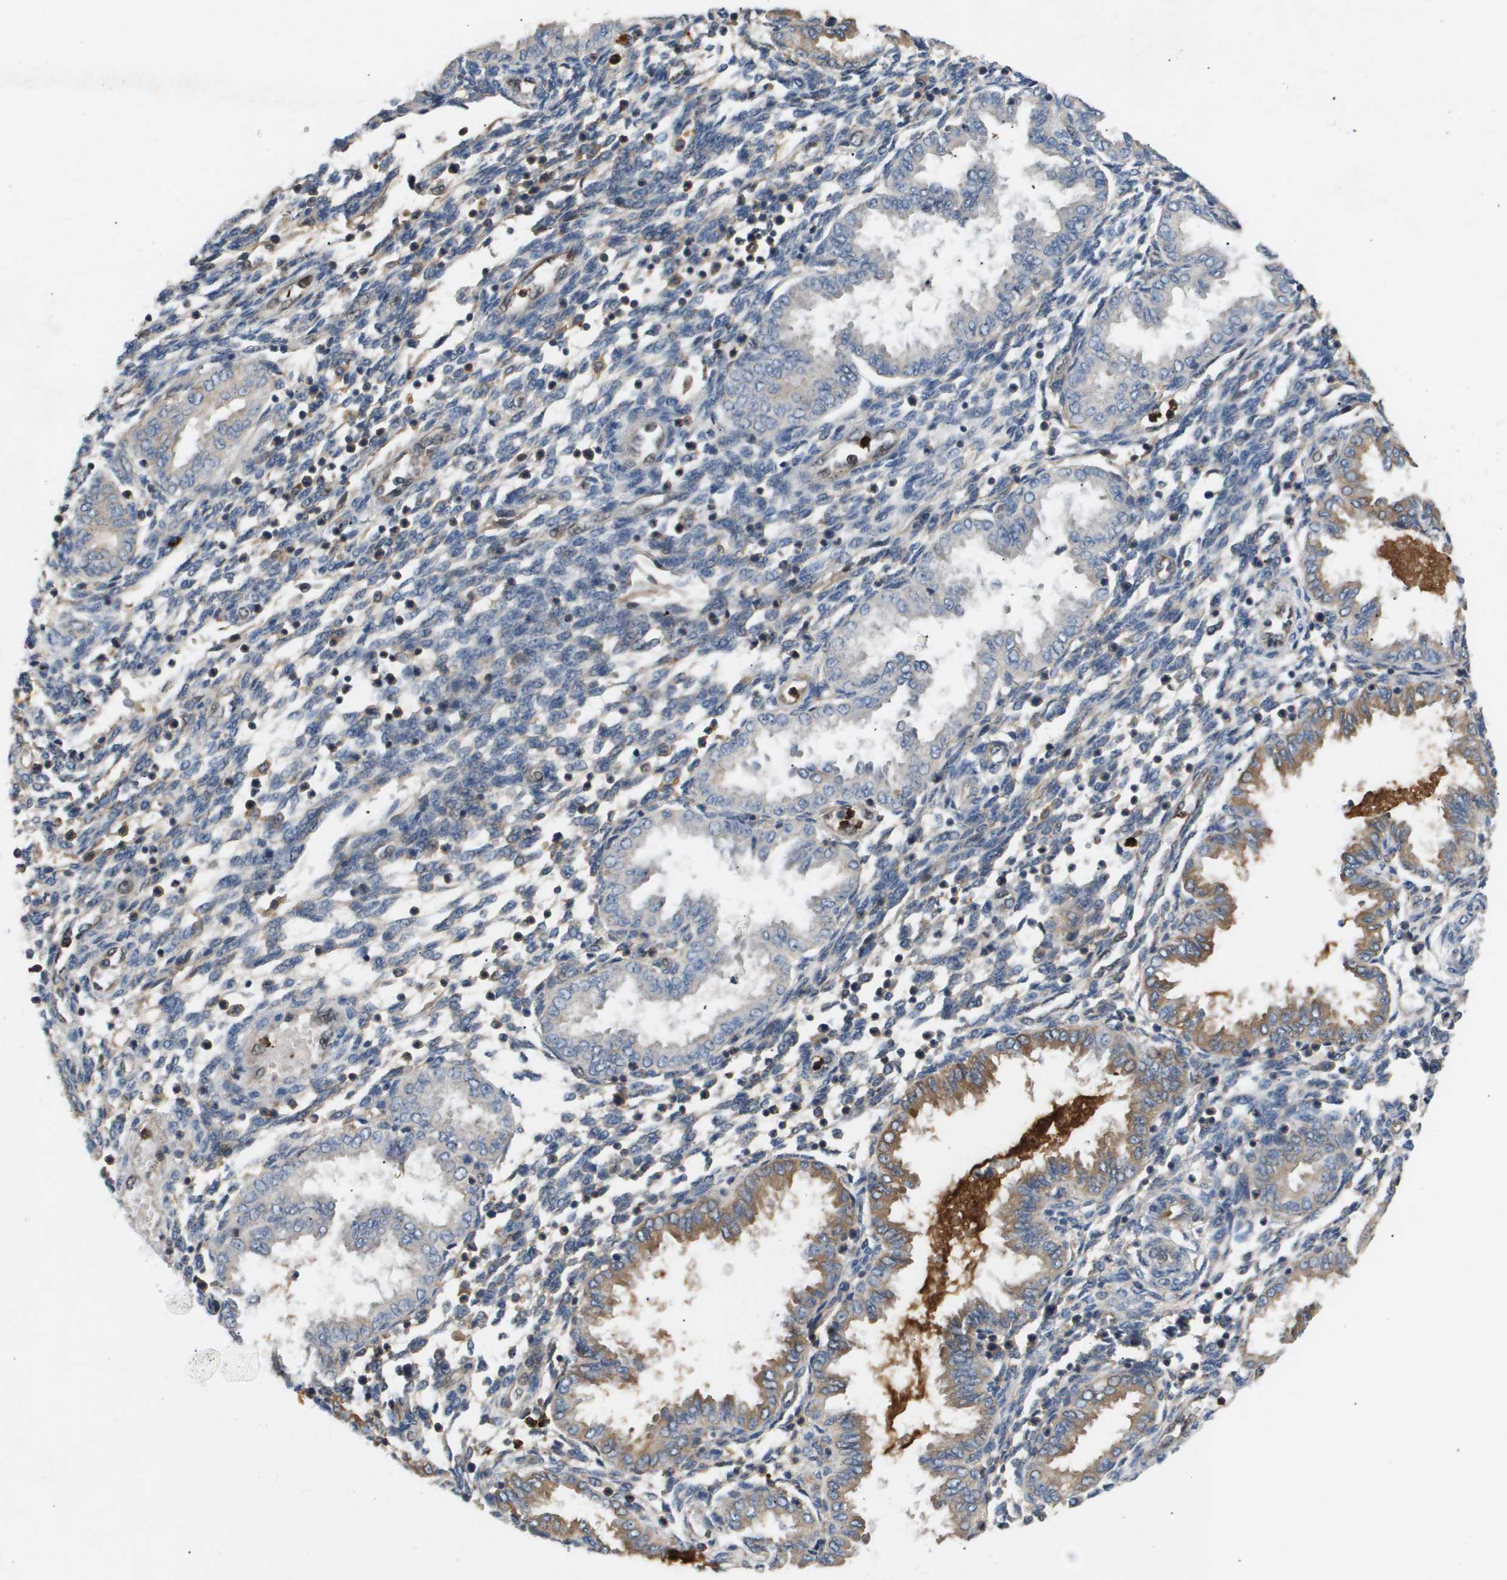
{"staining": {"intensity": "weak", "quantity": "25%-75%", "location": "cytoplasmic/membranous"}, "tissue": "endometrium", "cell_type": "Cells in endometrial stroma", "image_type": "normal", "snomed": [{"axis": "morphology", "description": "Normal tissue, NOS"}, {"axis": "topography", "description": "Endometrium"}], "caption": "Weak cytoplasmic/membranous protein staining is identified in about 25%-75% of cells in endometrial stroma in endometrium.", "gene": "ERG", "patient": {"sex": "female", "age": 33}}